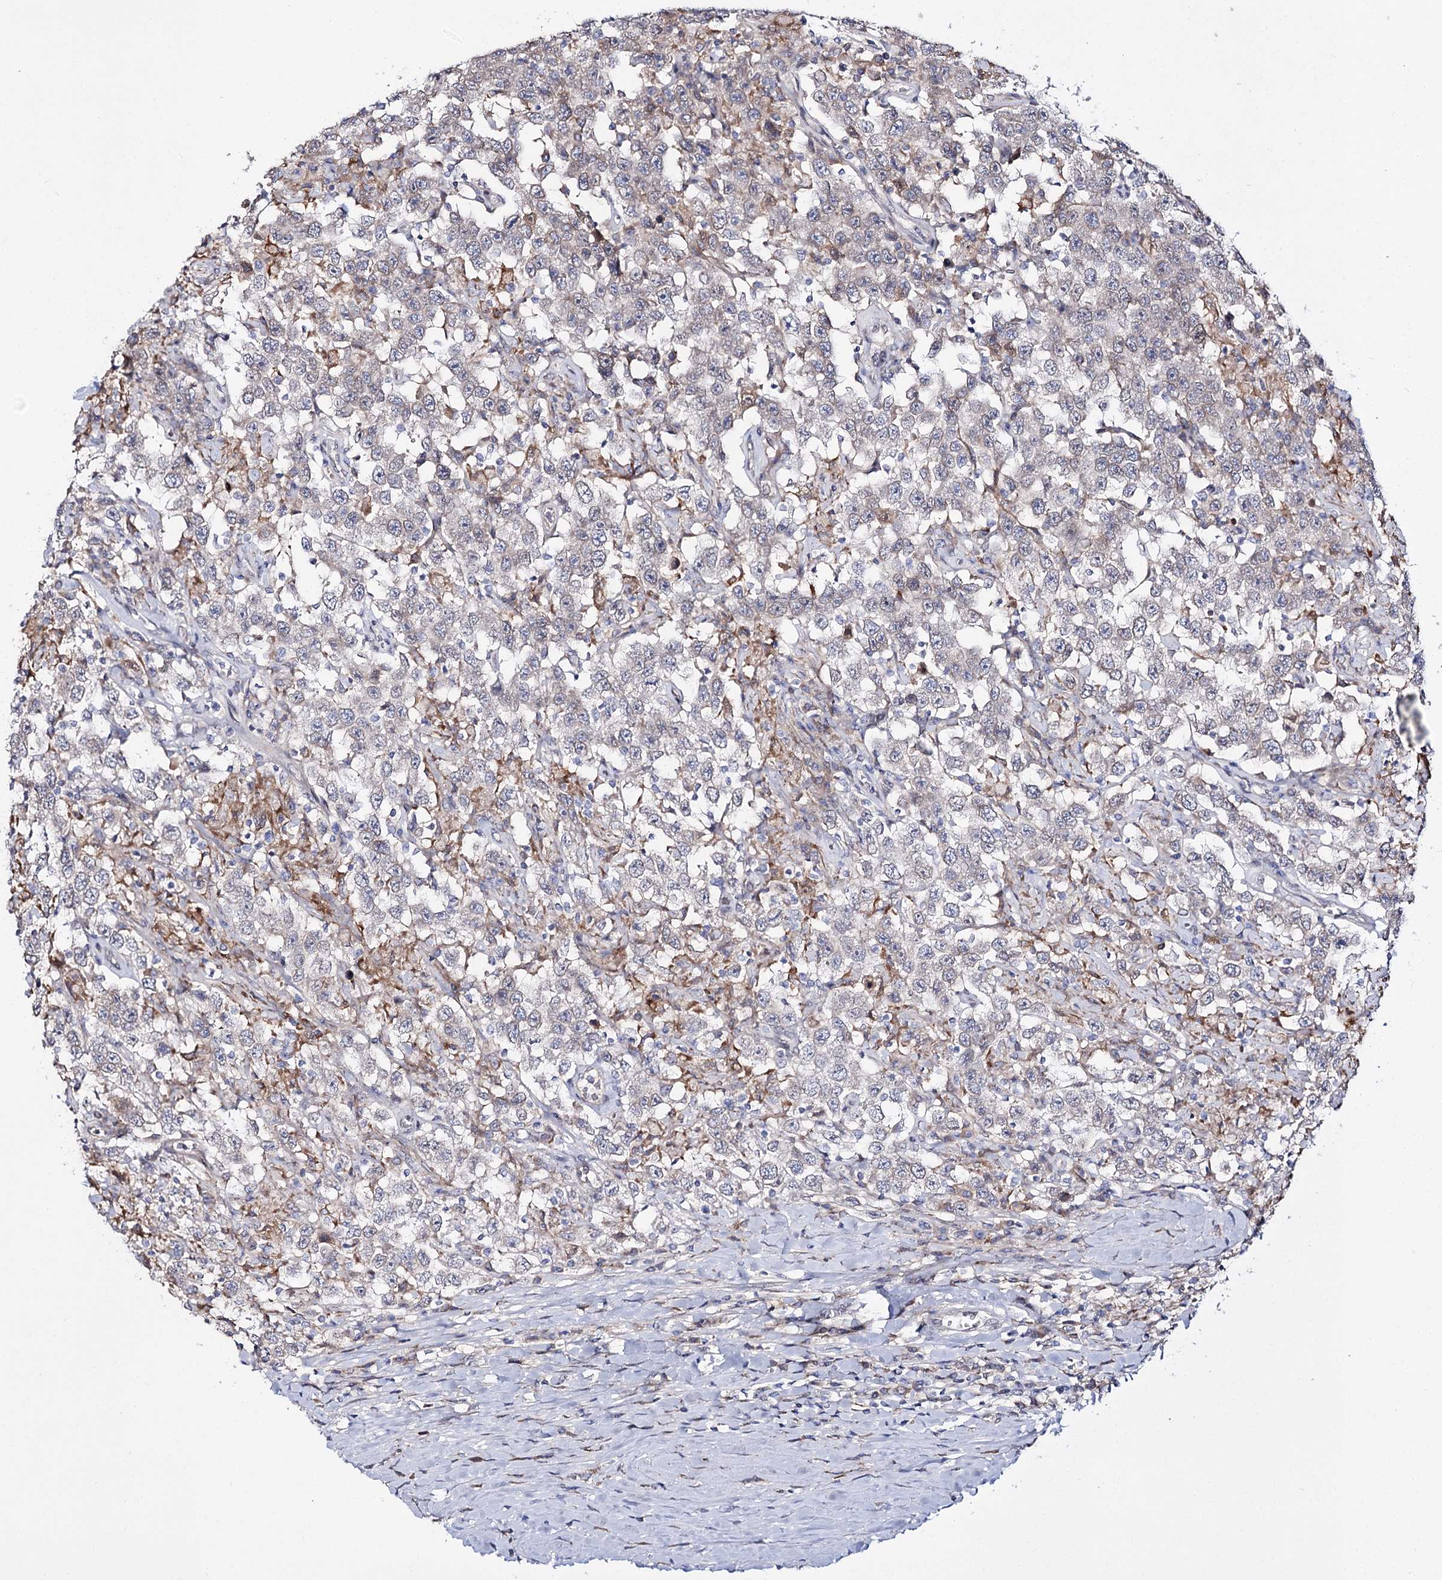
{"staining": {"intensity": "moderate", "quantity": "<25%", "location": "cytoplasmic/membranous"}, "tissue": "testis cancer", "cell_type": "Tumor cells", "image_type": "cancer", "snomed": [{"axis": "morphology", "description": "Seminoma, NOS"}, {"axis": "topography", "description": "Testis"}], "caption": "Immunohistochemistry (IHC) of human testis cancer (seminoma) shows low levels of moderate cytoplasmic/membranous staining in approximately <25% of tumor cells.", "gene": "C11orf80", "patient": {"sex": "male", "age": 41}}